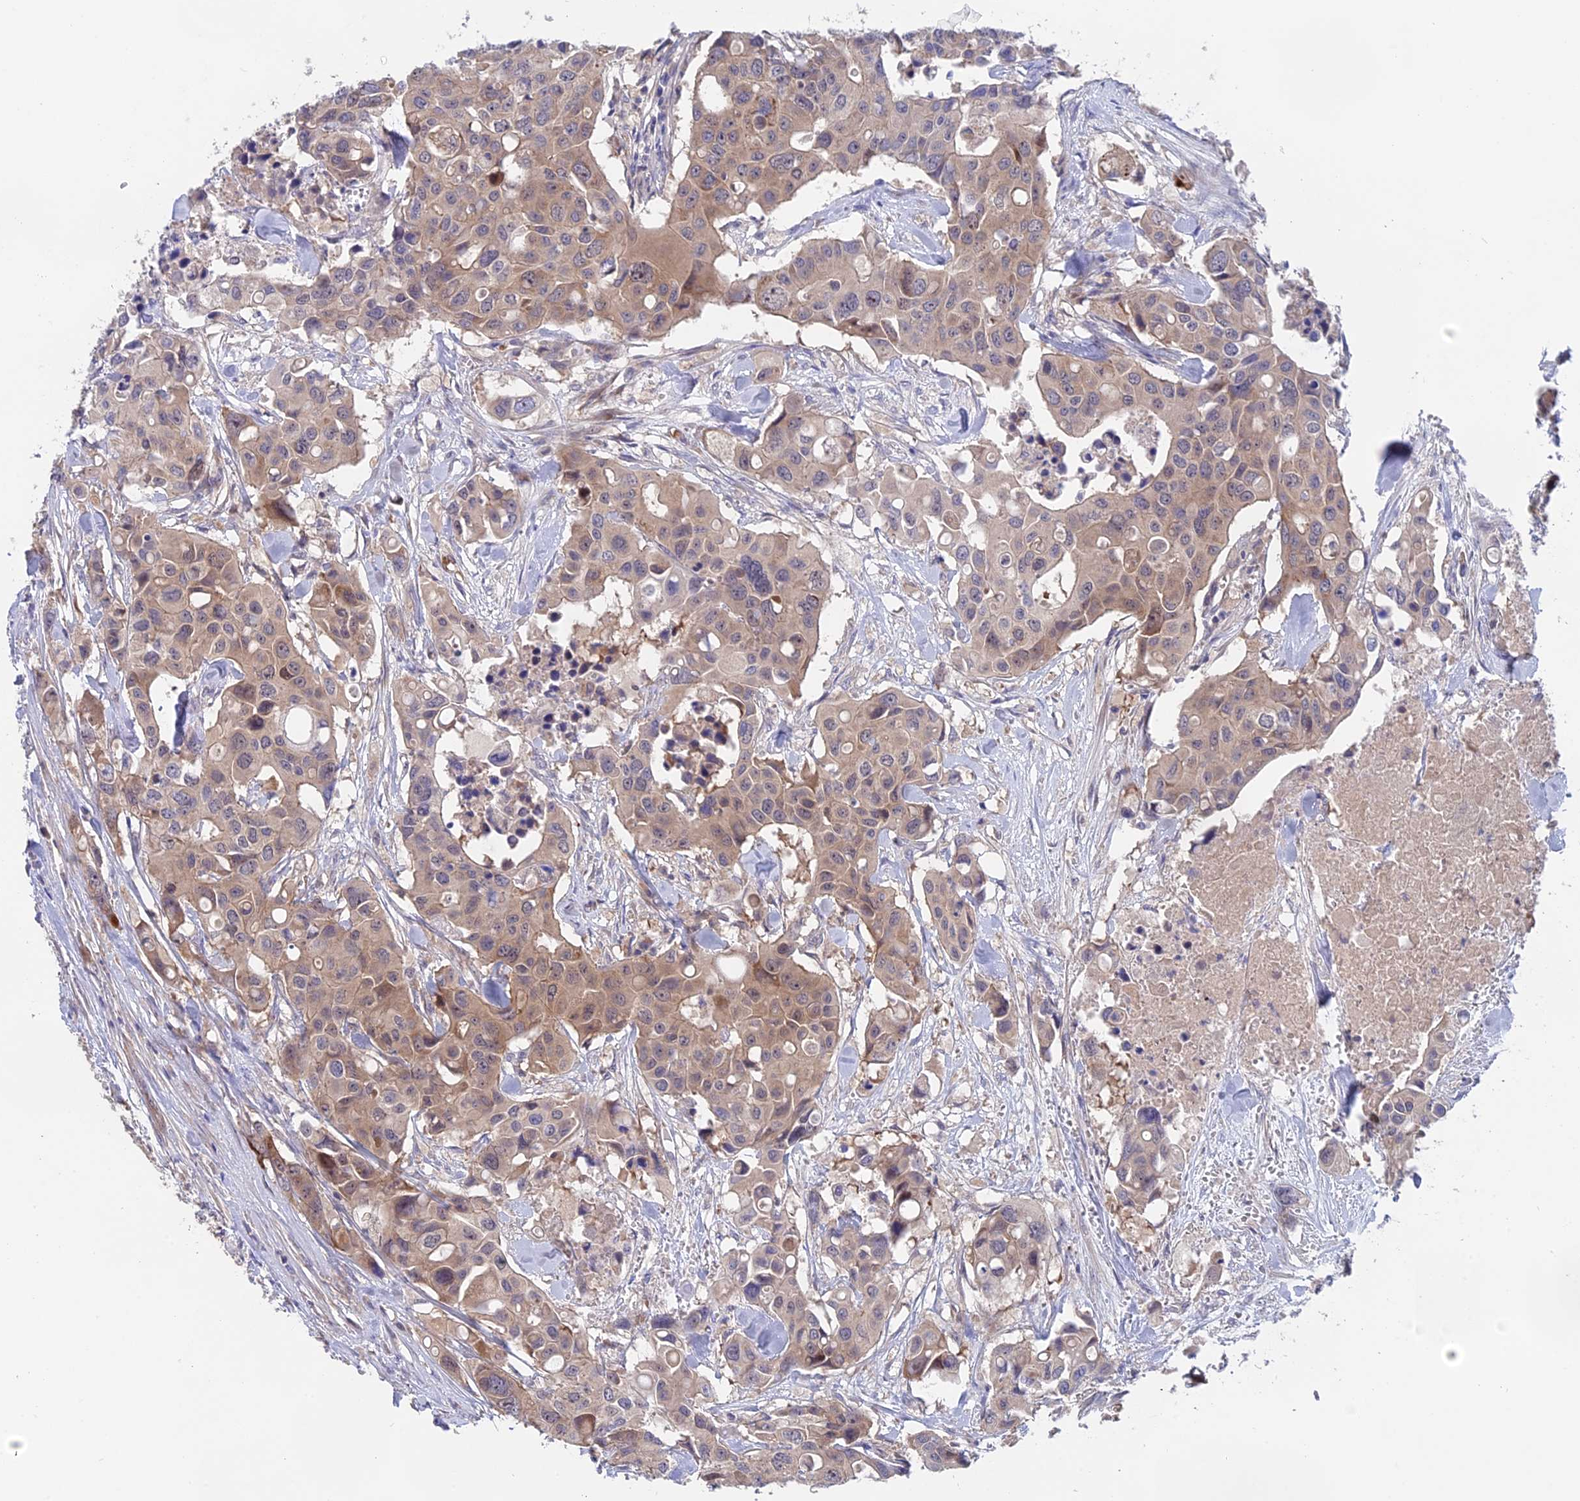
{"staining": {"intensity": "weak", "quantity": "25%-75%", "location": "cytoplasmic/membranous"}, "tissue": "colorectal cancer", "cell_type": "Tumor cells", "image_type": "cancer", "snomed": [{"axis": "morphology", "description": "Adenocarcinoma, NOS"}, {"axis": "topography", "description": "Colon"}], "caption": "DAB immunohistochemical staining of human adenocarcinoma (colorectal) exhibits weak cytoplasmic/membranous protein positivity in about 25%-75% of tumor cells.", "gene": "TENT4B", "patient": {"sex": "male", "age": 77}}